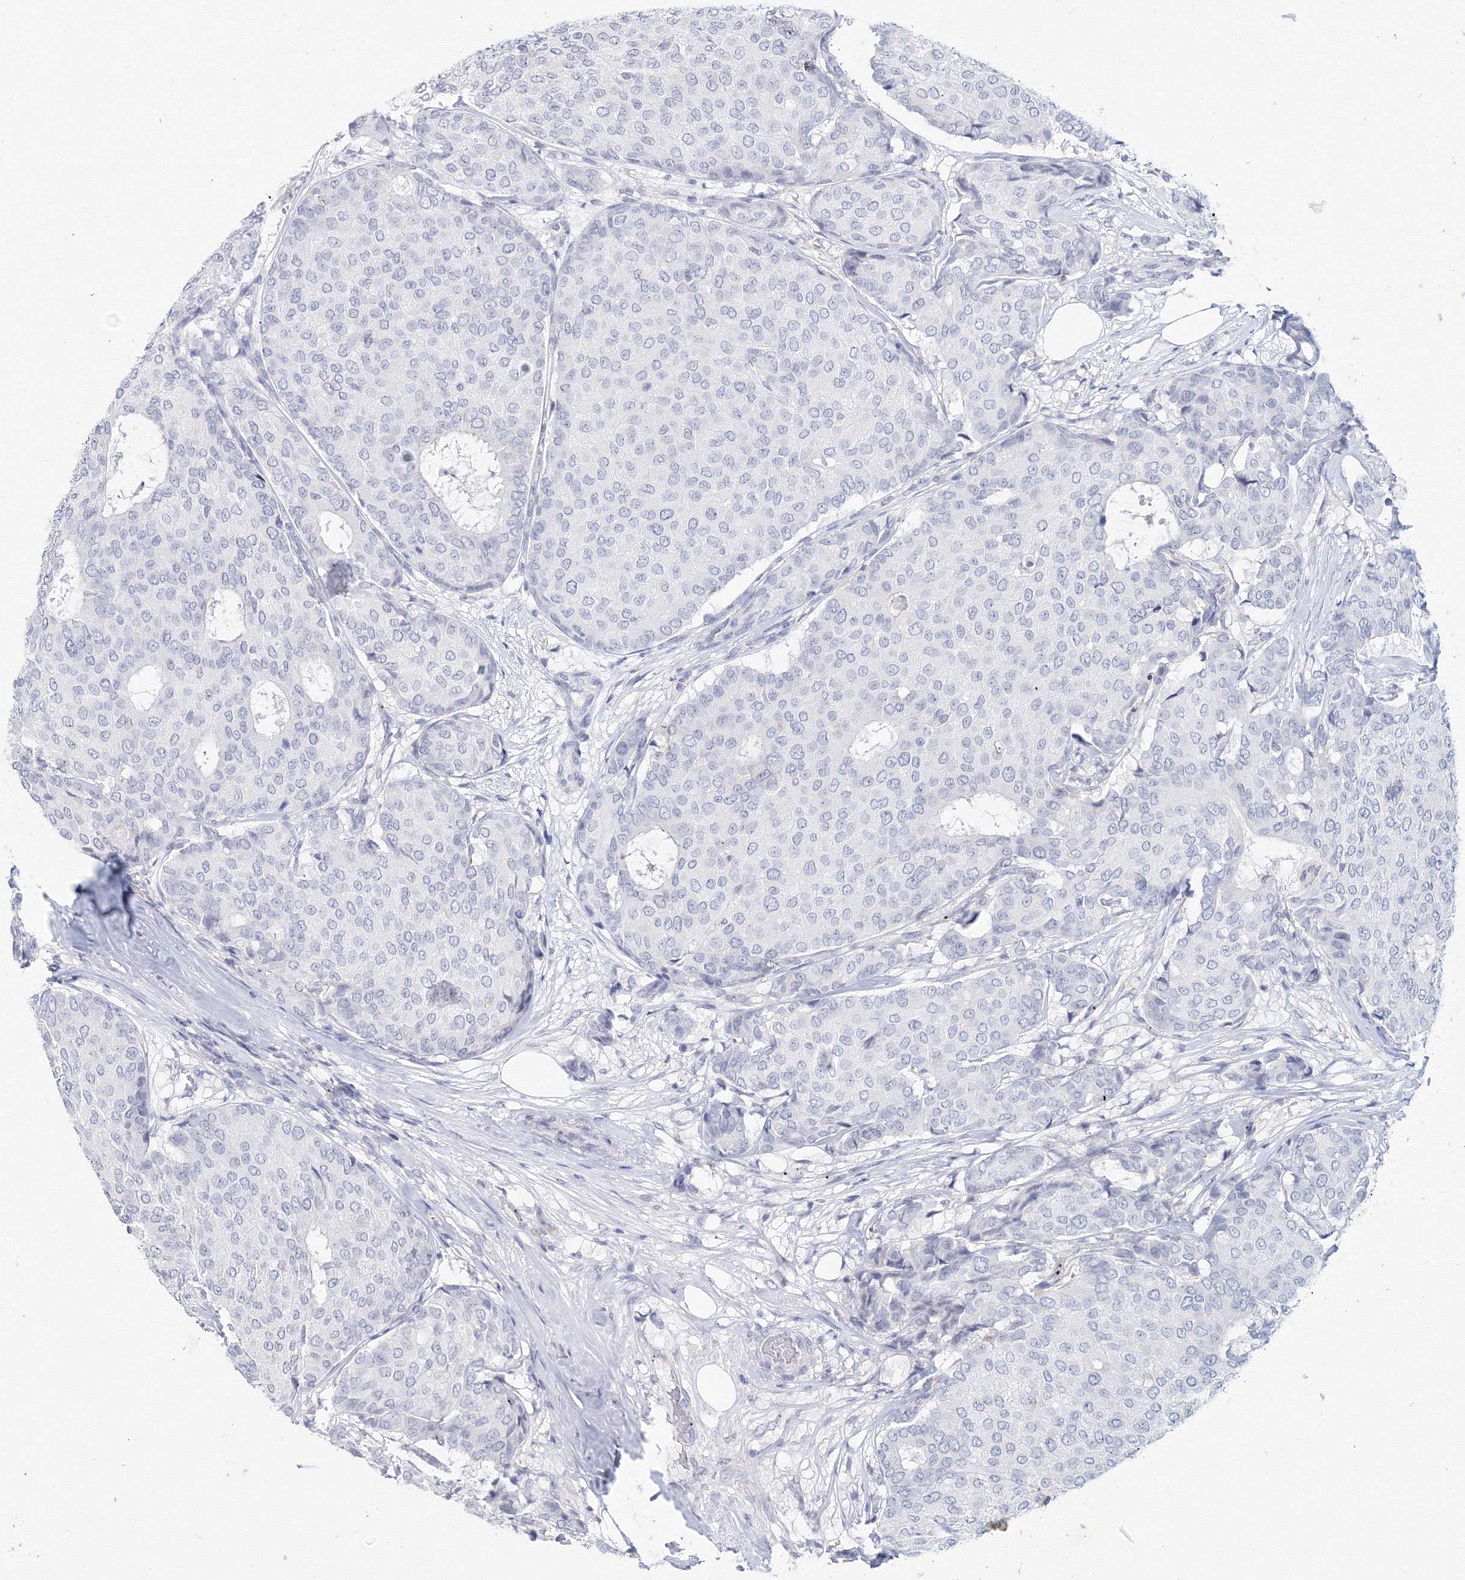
{"staining": {"intensity": "negative", "quantity": "none", "location": "none"}, "tissue": "breast cancer", "cell_type": "Tumor cells", "image_type": "cancer", "snomed": [{"axis": "morphology", "description": "Duct carcinoma"}, {"axis": "topography", "description": "Breast"}], "caption": "Immunohistochemistry (IHC) image of neoplastic tissue: human breast cancer (infiltrating ductal carcinoma) stained with DAB shows no significant protein positivity in tumor cells.", "gene": "SLC7A7", "patient": {"sex": "female", "age": 75}}